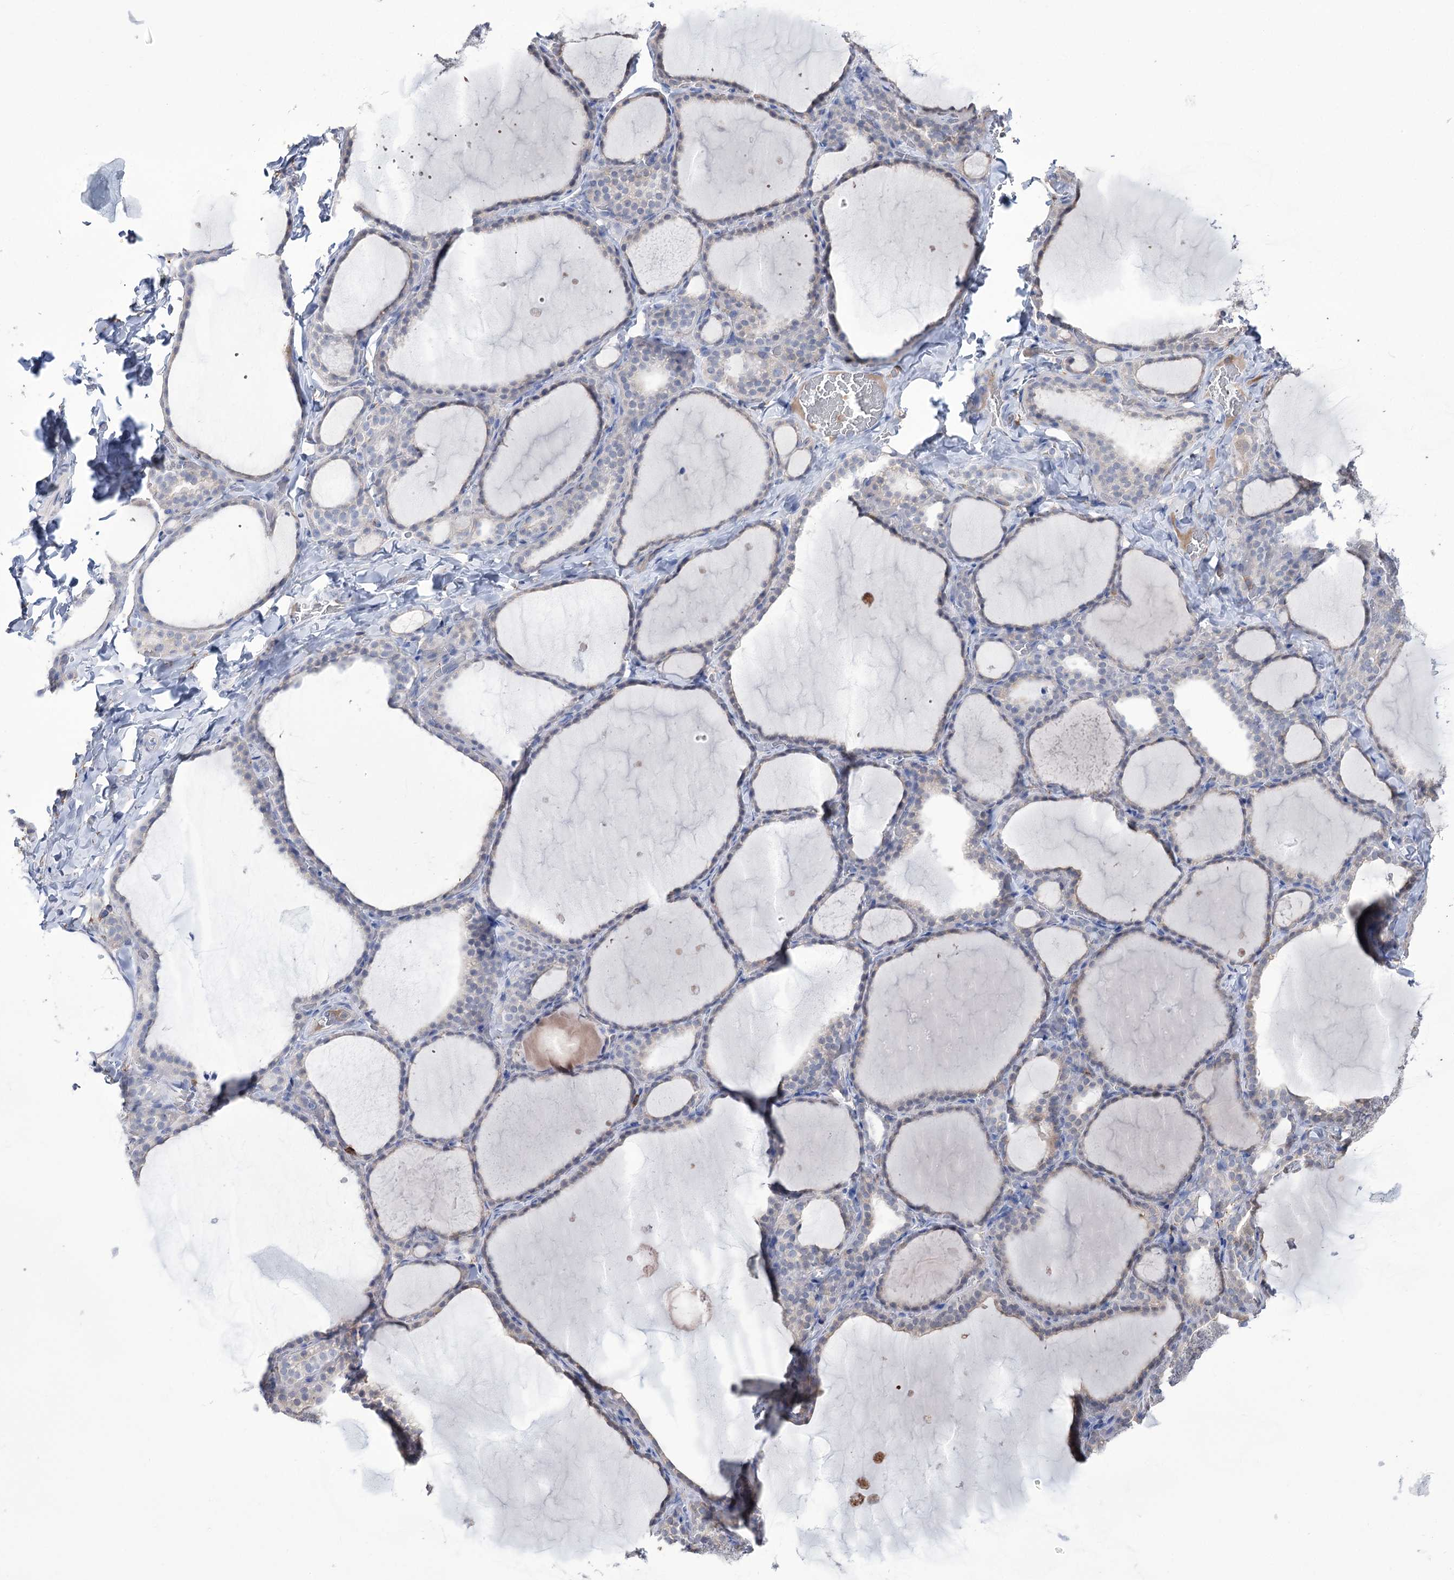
{"staining": {"intensity": "weak", "quantity": "<25%", "location": "cytoplasmic/membranous"}, "tissue": "thyroid gland", "cell_type": "Glandular cells", "image_type": "normal", "snomed": [{"axis": "morphology", "description": "Normal tissue, NOS"}, {"axis": "topography", "description": "Thyroid gland"}], "caption": "This is an immunohistochemistry photomicrograph of benign thyroid gland. There is no positivity in glandular cells.", "gene": "ZNF622", "patient": {"sex": "female", "age": 22}}